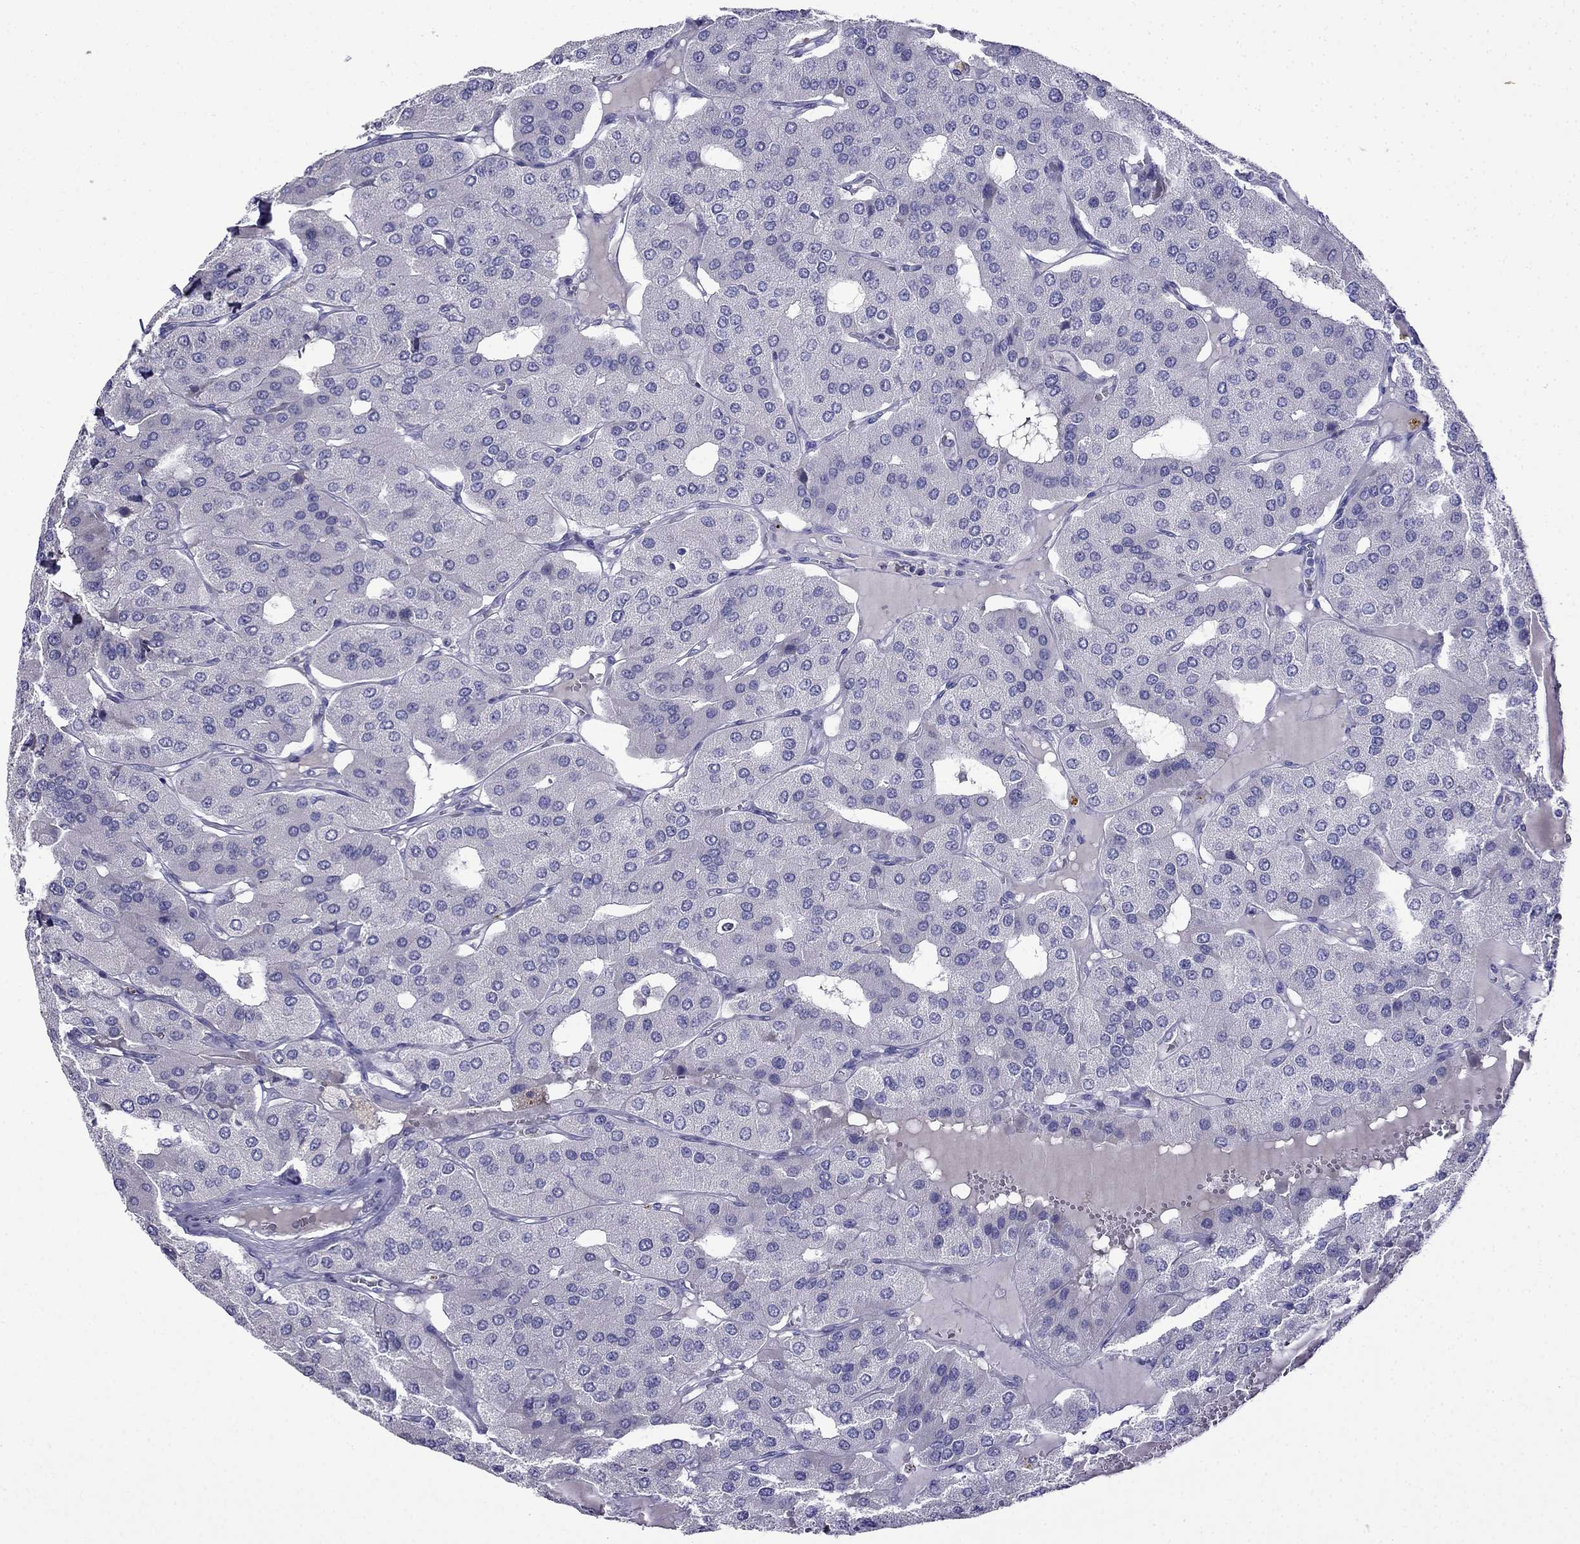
{"staining": {"intensity": "negative", "quantity": "none", "location": "none"}, "tissue": "parathyroid gland", "cell_type": "Glandular cells", "image_type": "normal", "snomed": [{"axis": "morphology", "description": "Normal tissue, NOS"}, {"axis": "morphology", "description": "Adenoma, NOS"}, {"axis": "topography", "description": "Parathyroid gland"}], "caption": "The micrograph shows no significant staining in glandular cells of parathyroid gland. Nuclei are stained in blue.", "gene": "PATE1", "patient": {"sex": "female", "age": 86}}